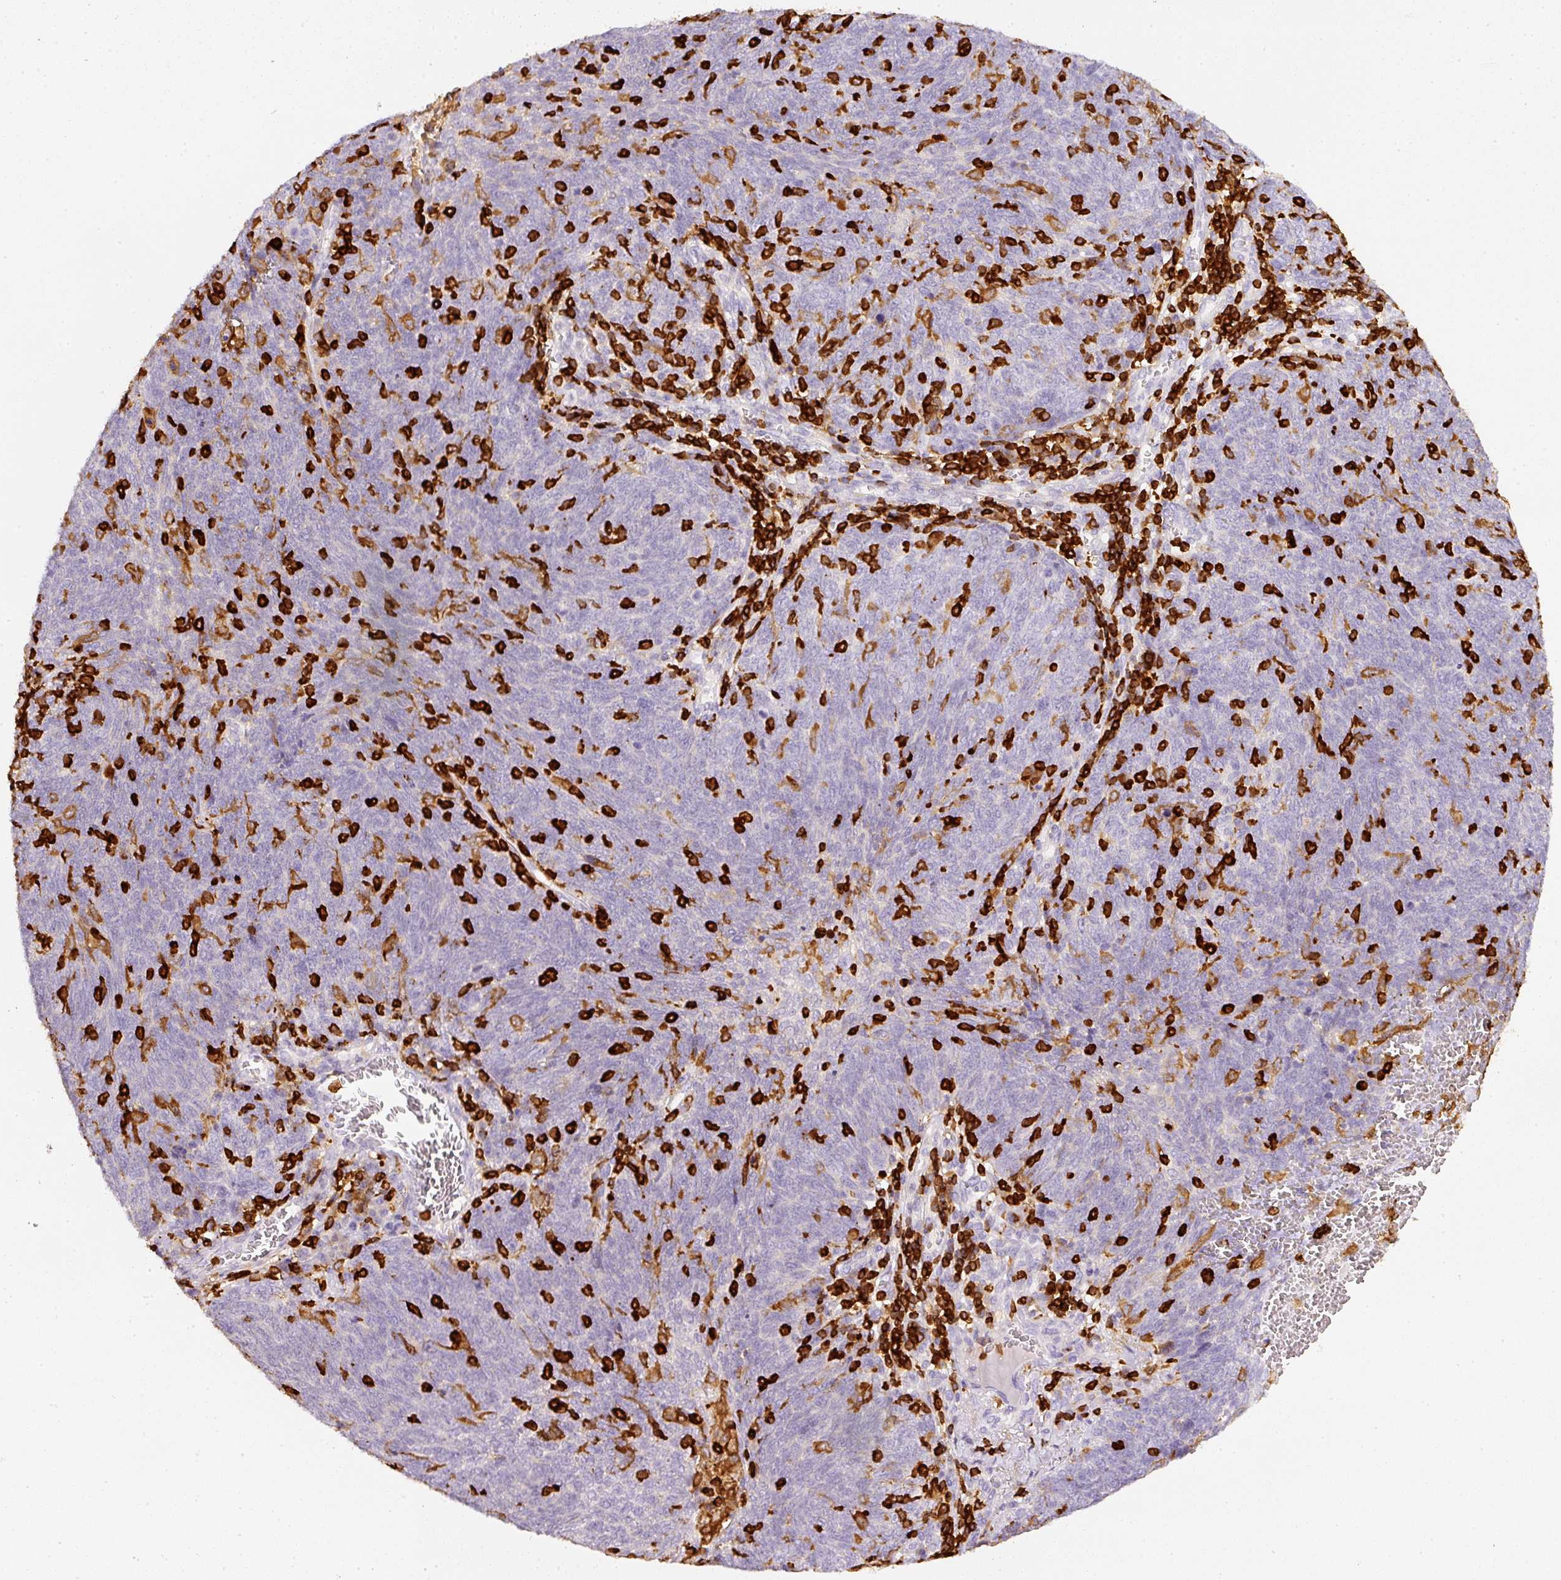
{"staining": {"intensity": "negative", "quantity": "none", "location": "none"}, "tissue": "lung cancer", "cell_type": "Tumor cells", "image_type": "cancer", "snomed": [{"axis": "morphology", "description": "Squamous cell carcinoma, NOS"}, {"axis": "topography", "description": "Lung"}], "caption": "A histopathology image of human lung cancer (squamous cell carcinoma) is negative for staining in tumor cells.", "gene": "EVL", "patient": {"sex": "female", "age": 72}}